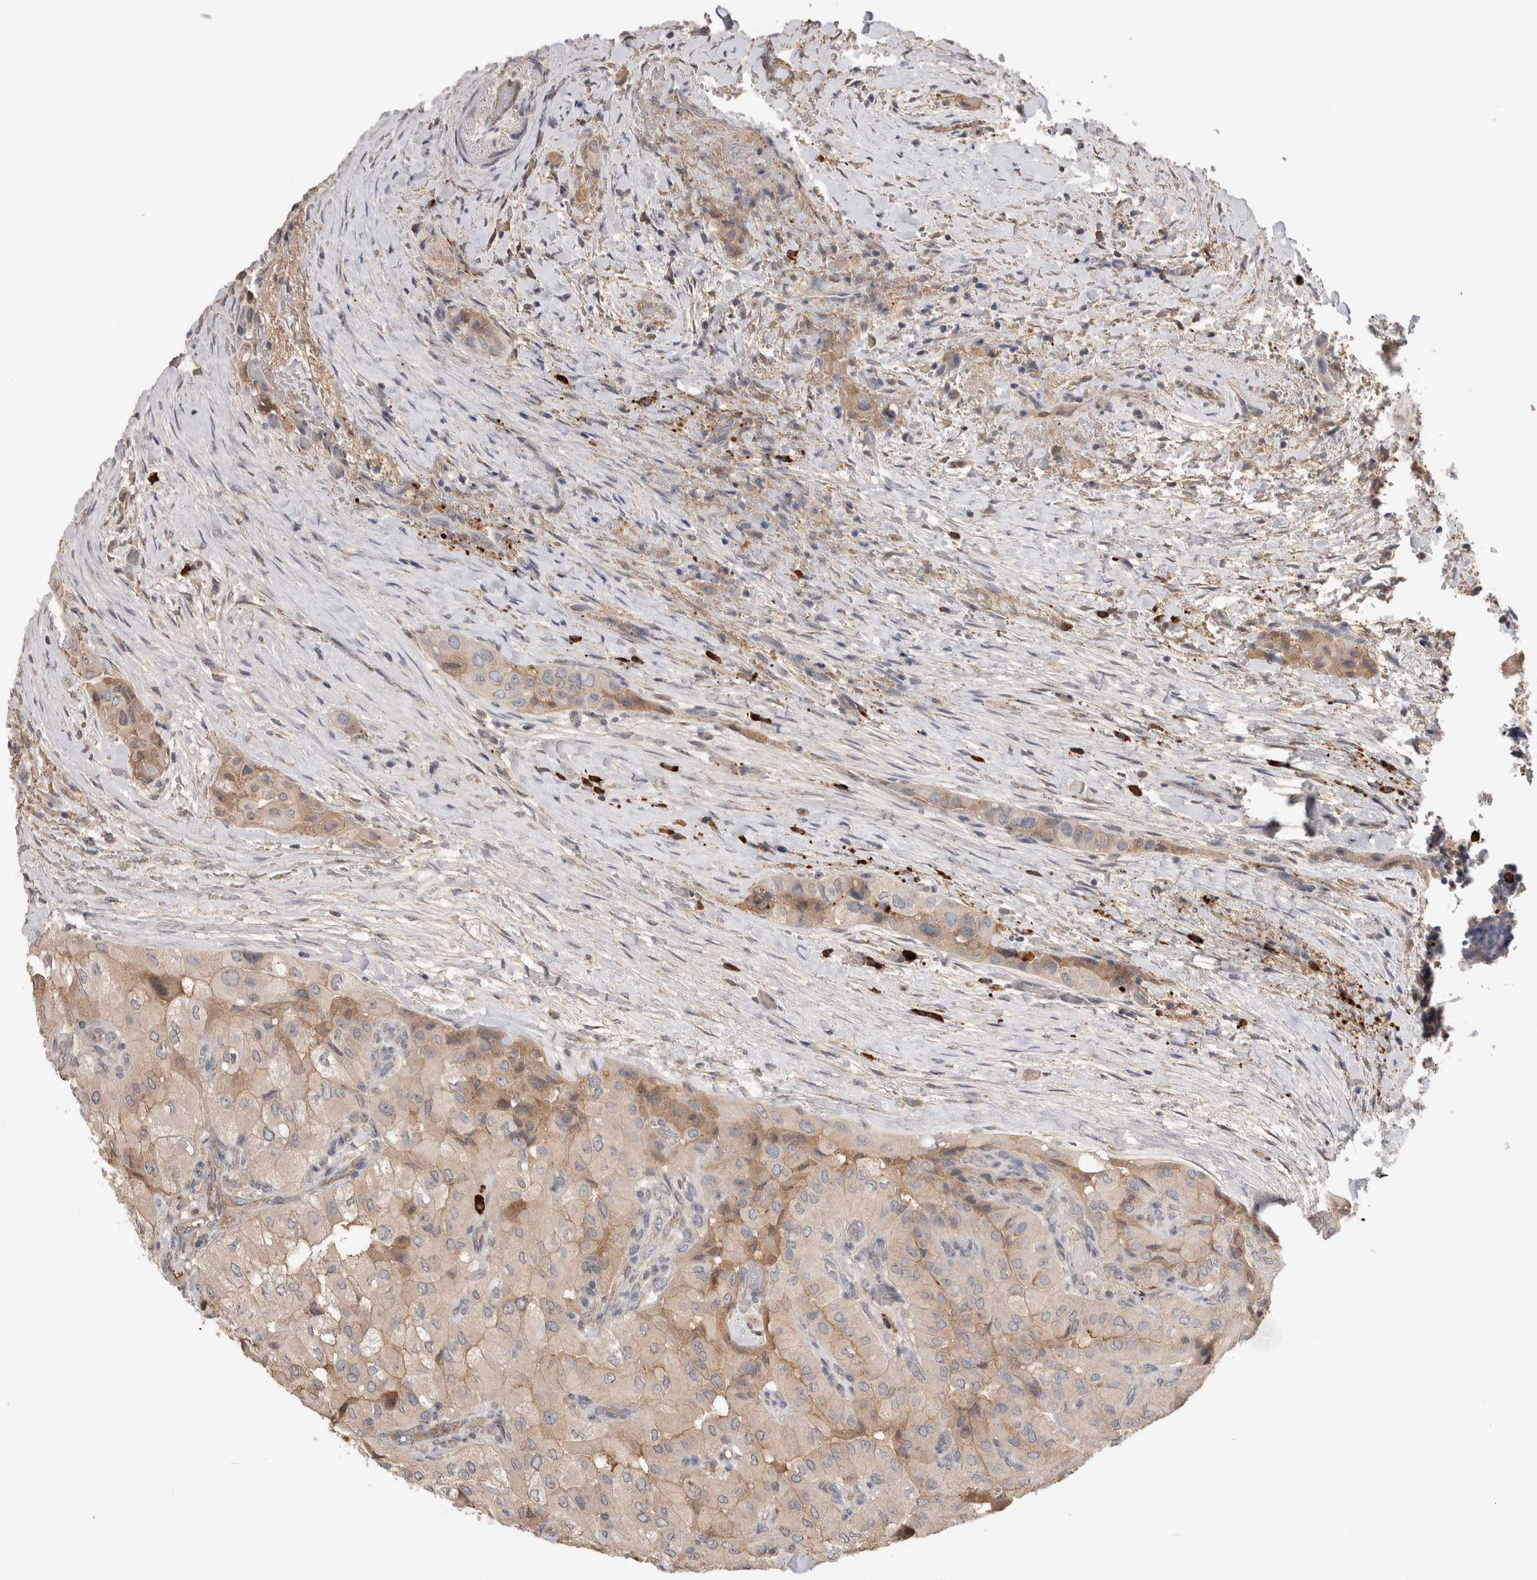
{"staining": {"intensity": "weak", "quantity": "<25%", "location": "cytoplasmic/membranous"}, "tissue": "thyroid cancer", "cell_type": "Tumor cells", "image_type": "cancer", "snomed": [{"axis": "morphology", "description": "Papillary adenocarcinoma, NOS"}, {"axis": "topography", "description": "Thyroid gland"}], "caption": "Immunohistochemistry (IHC) photomicrograph of neoplastic tissue: human thyroid cancer stained with DAB displays no significant protein expression in tumor cells.", "gene": "PPP3CC", "patient": {"sex": "female", "age": 59}}